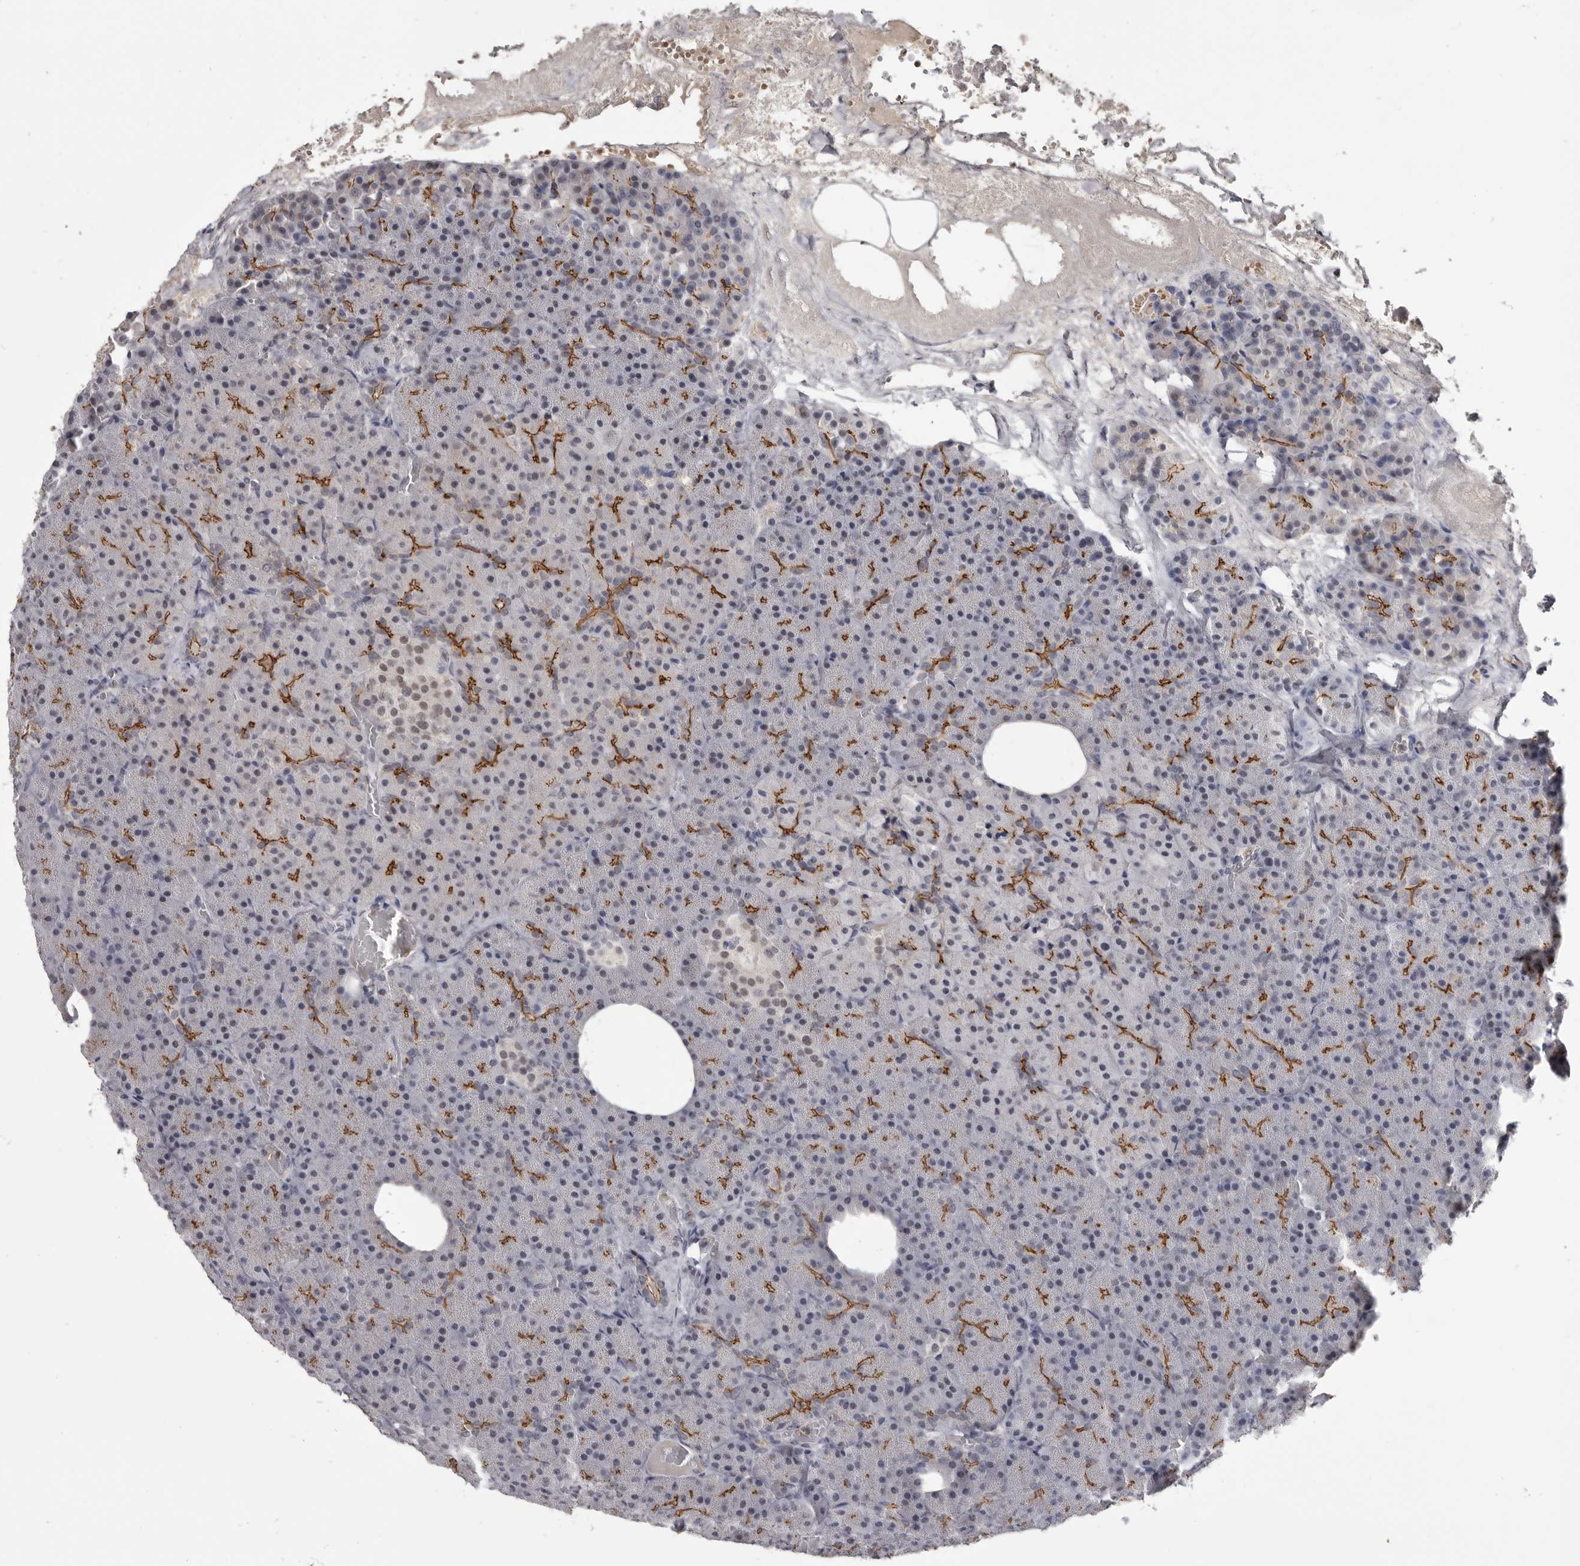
{"staining": {"intensity": "strong", "quantity": ">75%", "location": "cytoplasmic/membranous"}, "tissue": "pancreas", "cell_type": "Exocrine glandular cells", "image_type": "normal", "snomed": [{"axis": "morphology", "description": "Normal tissue, NOS"}, {"axis": "morphology", "description": "Carcinoid, malignant, NOS"}, {"axis": "topography", "description": "Pancreas"}], "caption": "Protein expression analysis of normal pancreas exhibits strong cytoplasmic/membranous positivity in approximately >75% of exocrine glandular cells. The staining is performed using DAB brown chromogen to label protein expression. The nuclei are counter-stained blue using hematoxylin.", "gene": "CGN", "patient": {"sex": "female", "age": 35}}